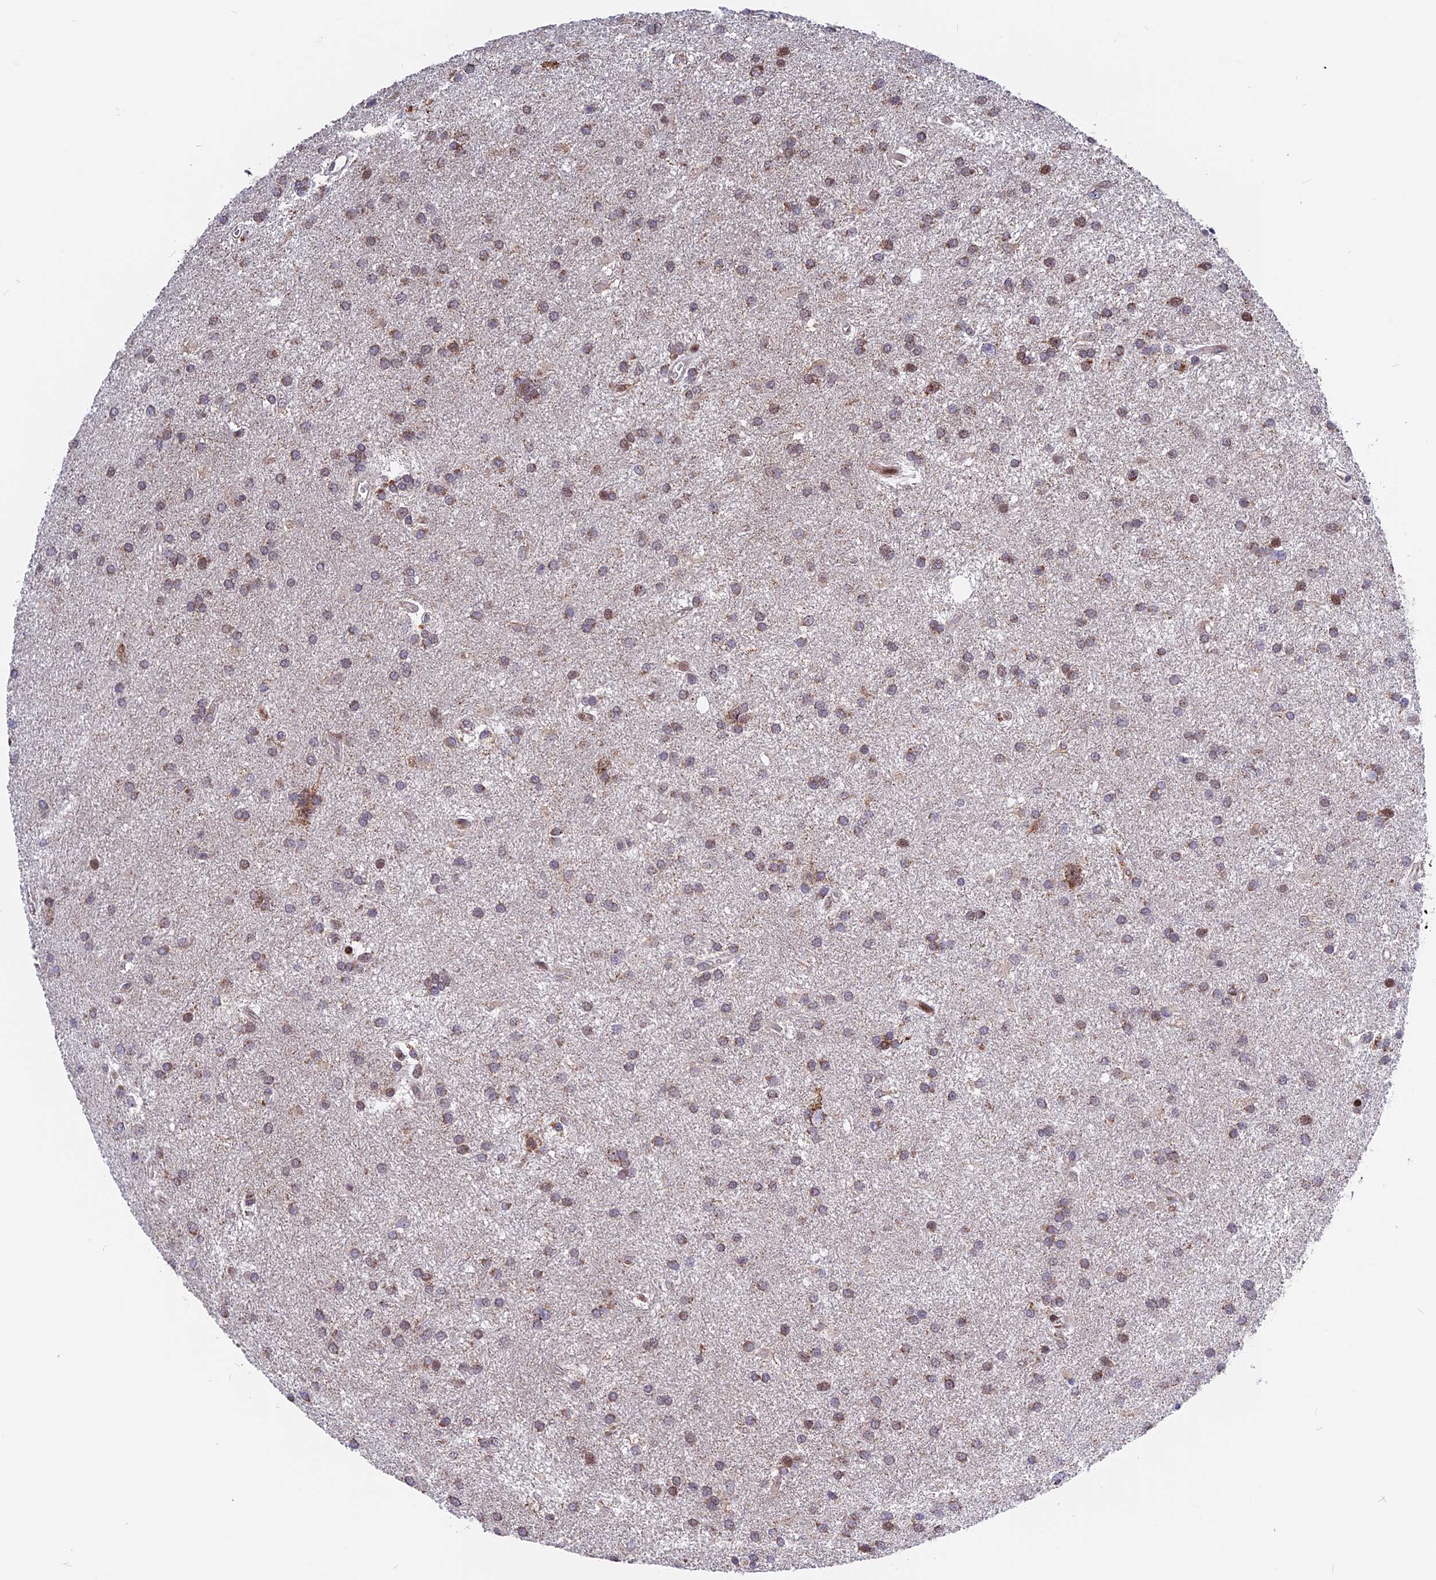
{"staining": {"intensity": "moderate", "quantity": "25%-75%", "location": "cytoplasmic/membranous"}, "tissue": "glioma", "cell_type": "Tumor cells", "image_type": "cancer", "snomed": [{"axis": "morphology", "description": "Glioma, malignant, Low grade"}, {"axis": "topography", "description": "Brain"}], "caption": "There is medium levels of moderate cytoplasmic/membranous staining in tumor cells of glioma, as demonstrated by immunohistochemical staining (brown color).", "gene": "FAM174C", "patient": {"sex": "male", "age": 66}}